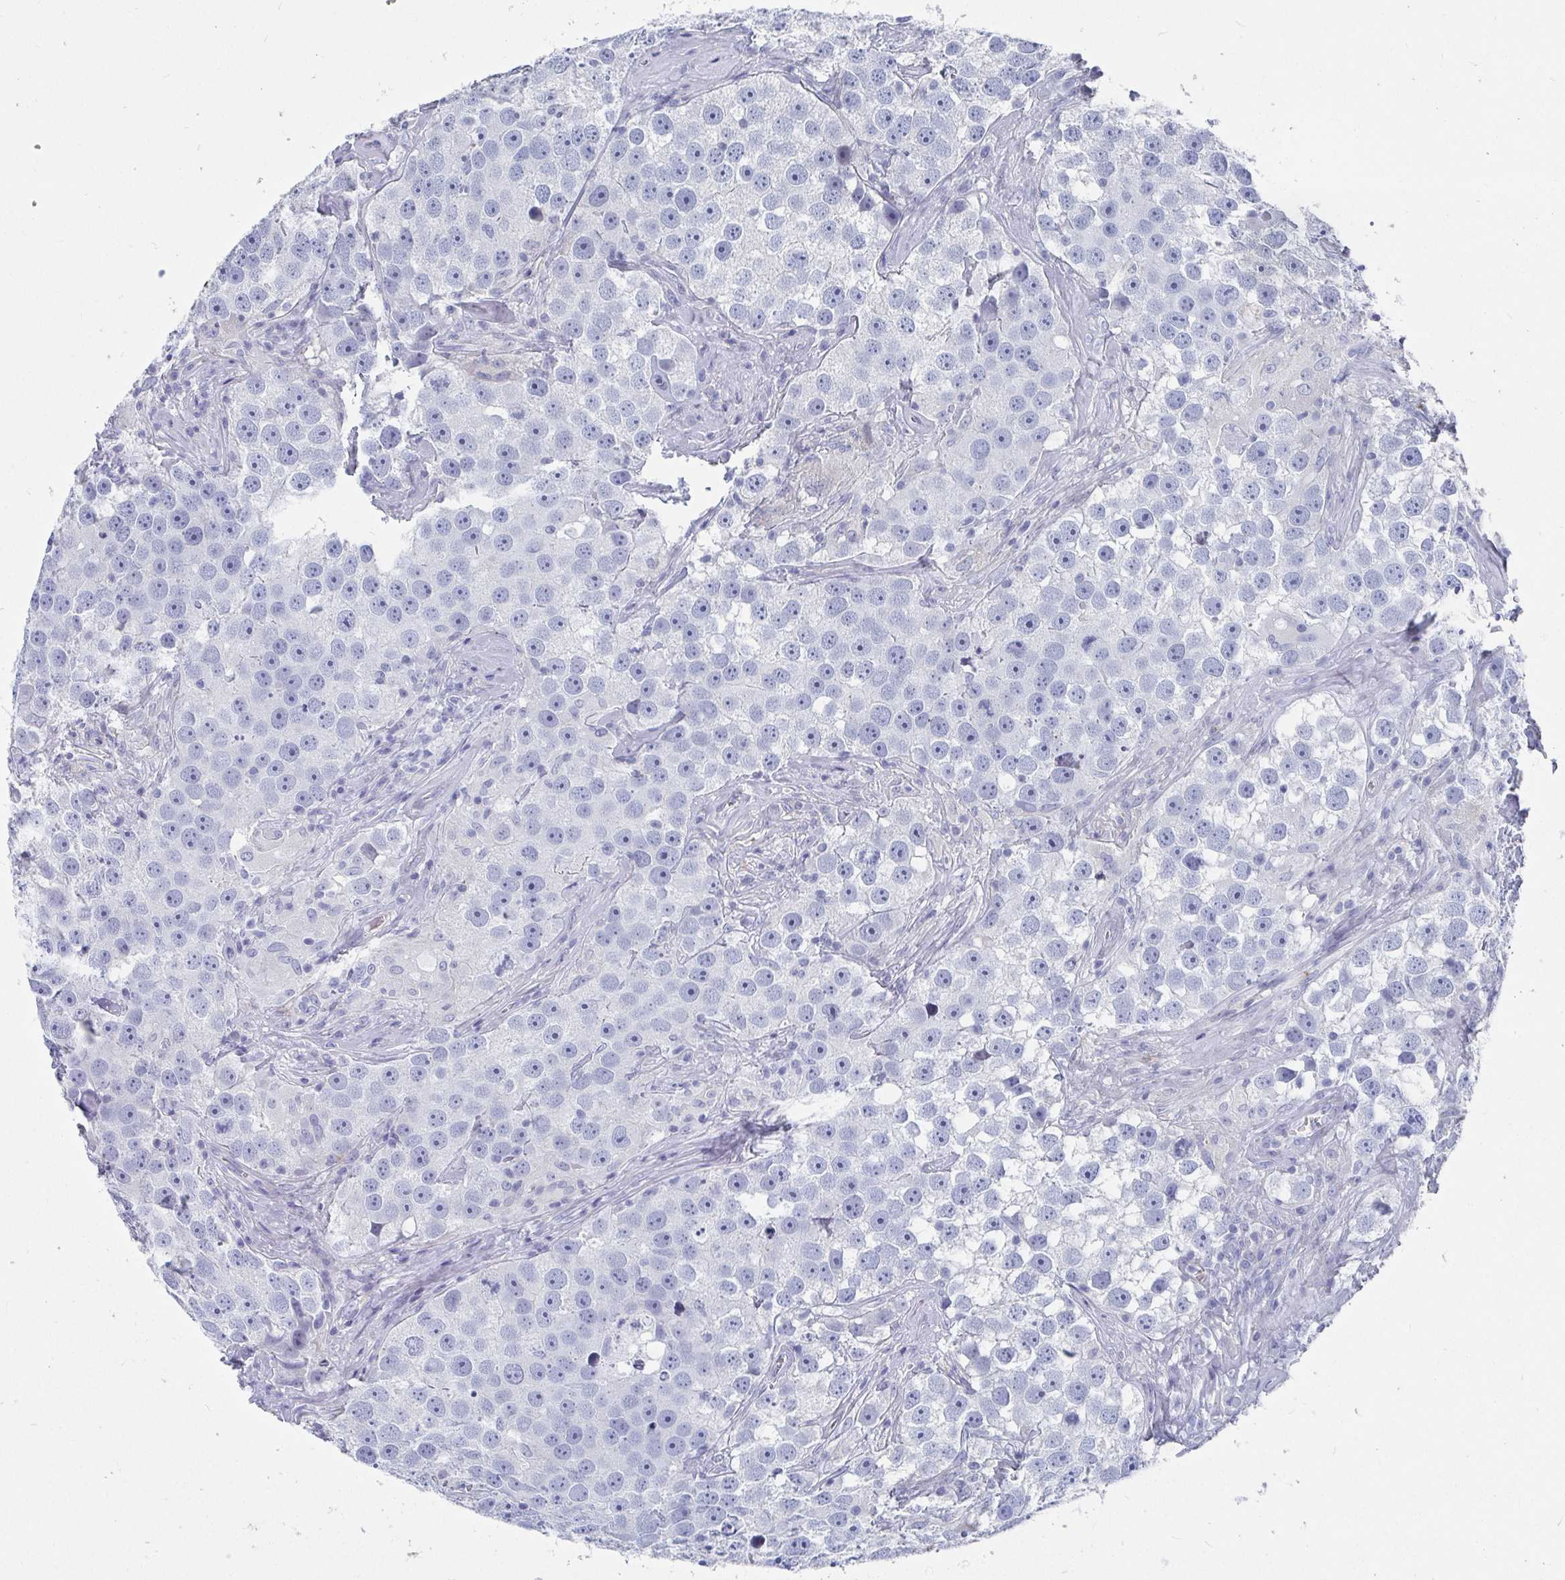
{"staining": {"intensity": "negative", "quantity": "none", "location": "none"}, "tissue": "testis cancer", "cell_type": "Tumor cells", "image_type": "cancer", "snomed": [{"axis": "morphology", "description": "Seminoma, NOS"}, {"axis": "topography", "description": "Testis"}], "caption": "Immunohistochemistry (IHC) photomicrograph of human testis cancer (seminoma) stained for a protein (brown), which shows no positivity in tumor cells.", "gene": "ZFP82", "patient": {"sex": "male", "age": 49}}